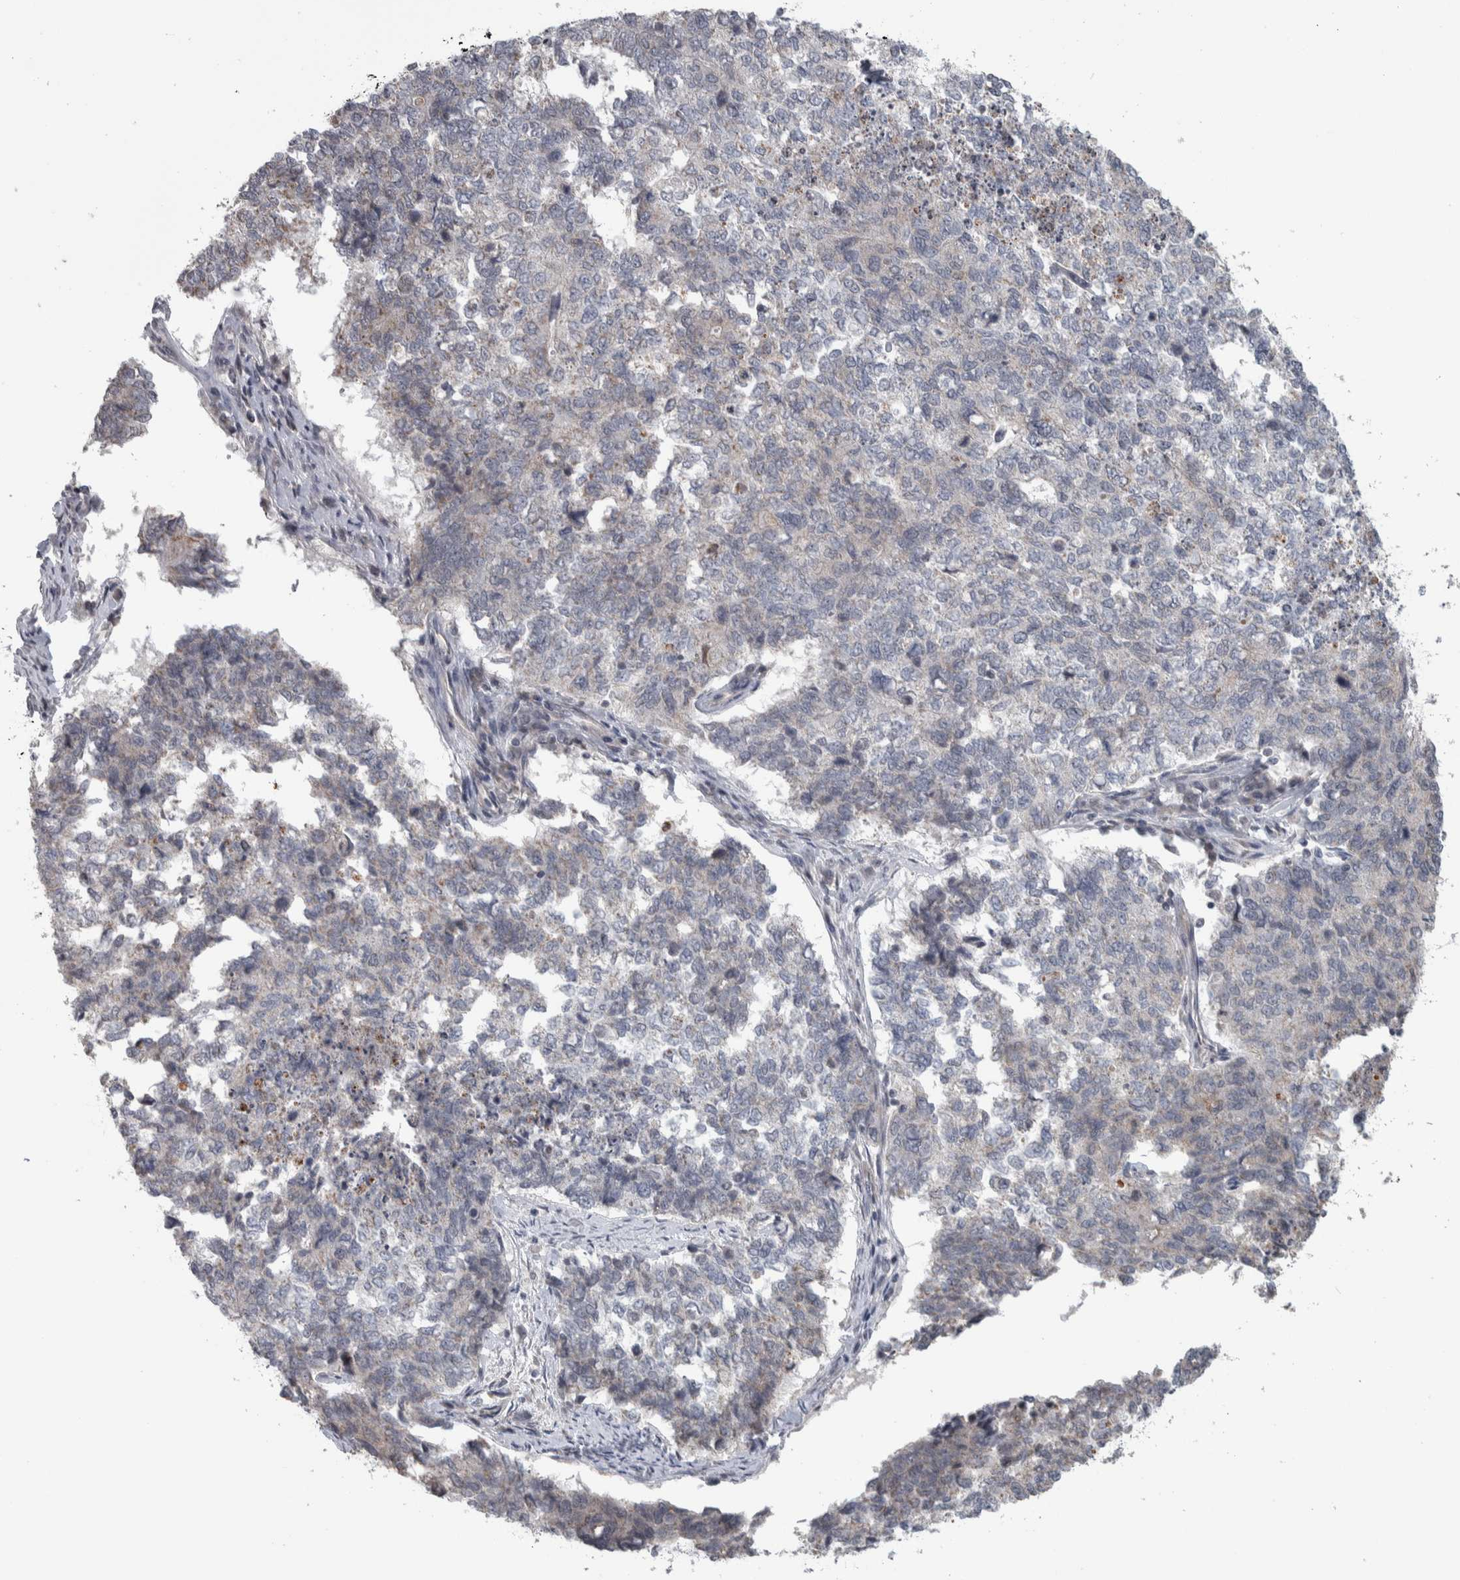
{"staining": {"intensity": "negative", "quantity": "none", "location": "none"}, "tissue": "cervical cancer", "cell_type": "Tumor cells", "image_type": "cancer", "snomed": [{"axis": "morphology", "description": "Squamous cell carcinoma, NOS"}, {"axis": "topography", "description": "Cervix"}], "caption": "Protein analysis of cervical cancer exhibits no significant staining in tumor cells.", "gene": "CWC27", "patient": {"sex": "female", "age": 63}}